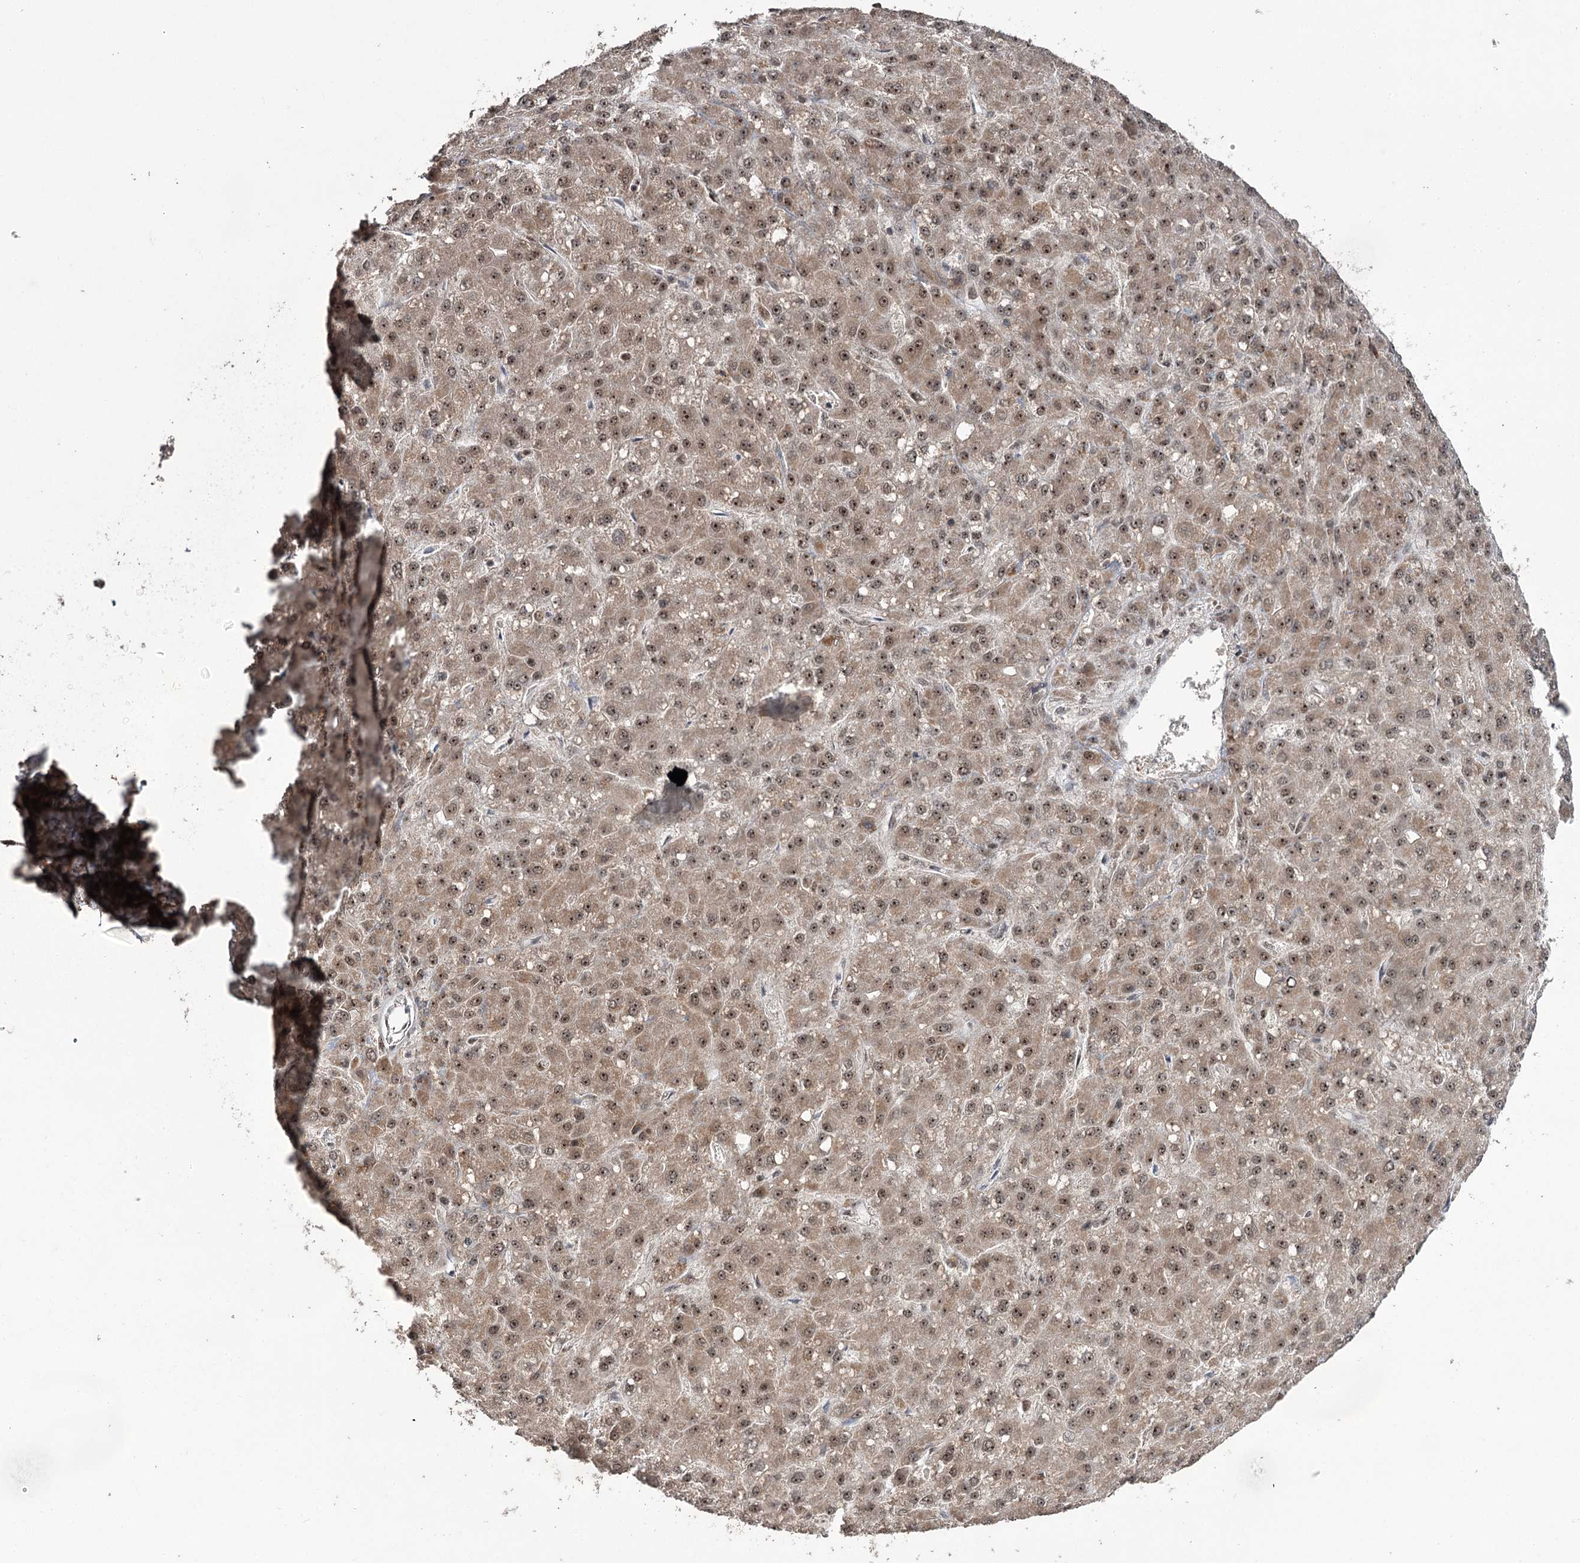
{"staining": {"intensity": "moderate", "quantity": ">75%", "location": "cytoplasmic/membranous,nuclear"}, "tissue": "liver cancer", "cell_type": "Tumor cells", "image_type": "cancer", "snomed": [{"axis": "morphology", "description": "Carcinoma, Hepatocellular, NOS"}, {"axis": "topography", "description": "Liver"}], "caption": "Immunohistochemical staining of human liver cancer shows medium levels of moderate cytoplasmic/membranous and nuclear protein staining in approximately >75% of tumor cells.", "gene": "ERCC3", "patient": {"sex": "male", "age": 67}}